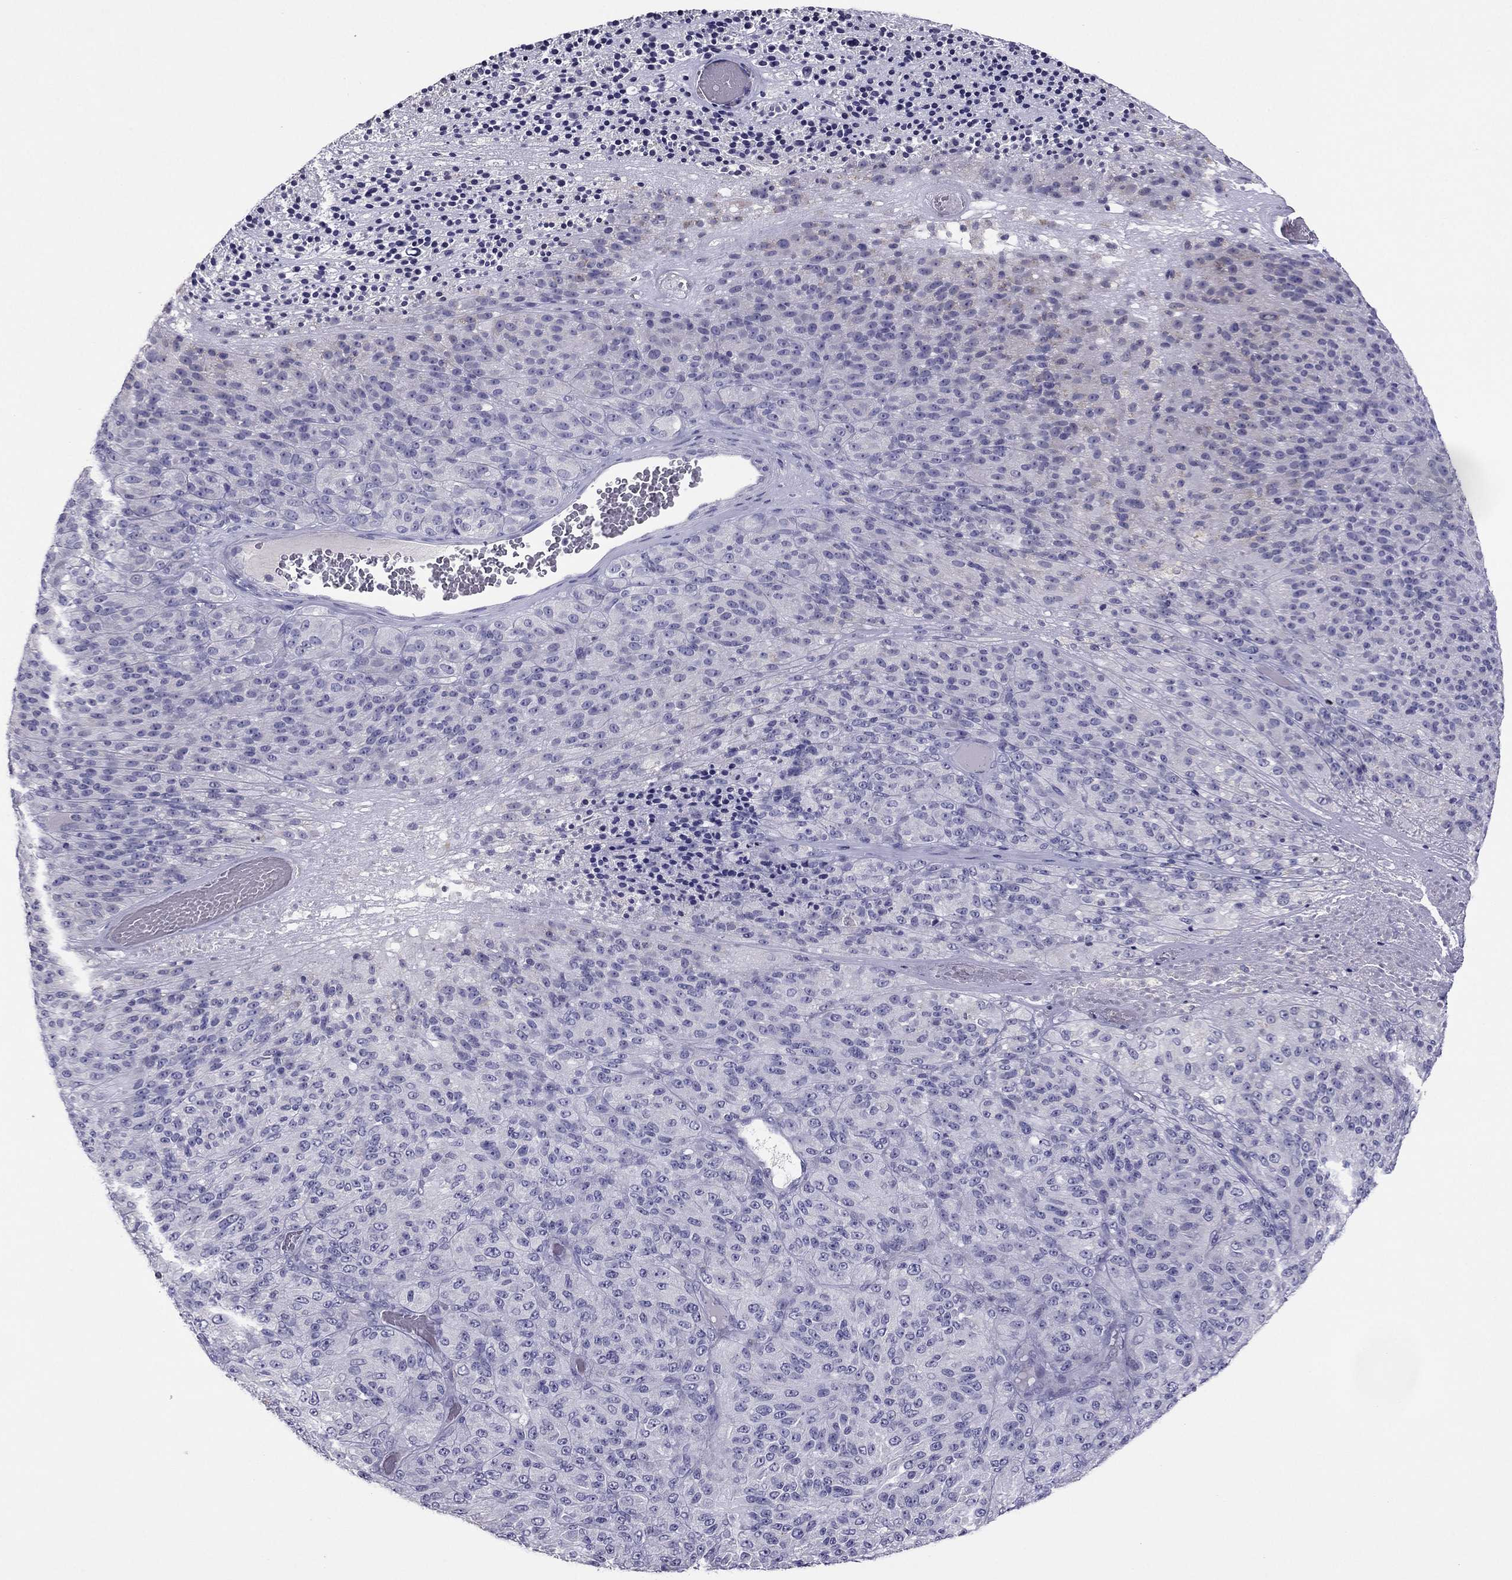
{"staining": {"intensity": "negative", "quantity": "none", "location": "none"}, "tissue": "melanoma", "cell_type": "Tumor cells", "image_type": "cancer", "snomed": [{"axis": "morphology", "description": "Malignant melanoma, Metastatic site"}, {"axis": "topography", "description": "Brain"}], "caption": "Melanoma stained for a protein using immunohistochemistry (IHC) shows no expression tumor cells.", "gene": "RGS8", "patient": {"sex": "female", "age": 56}}